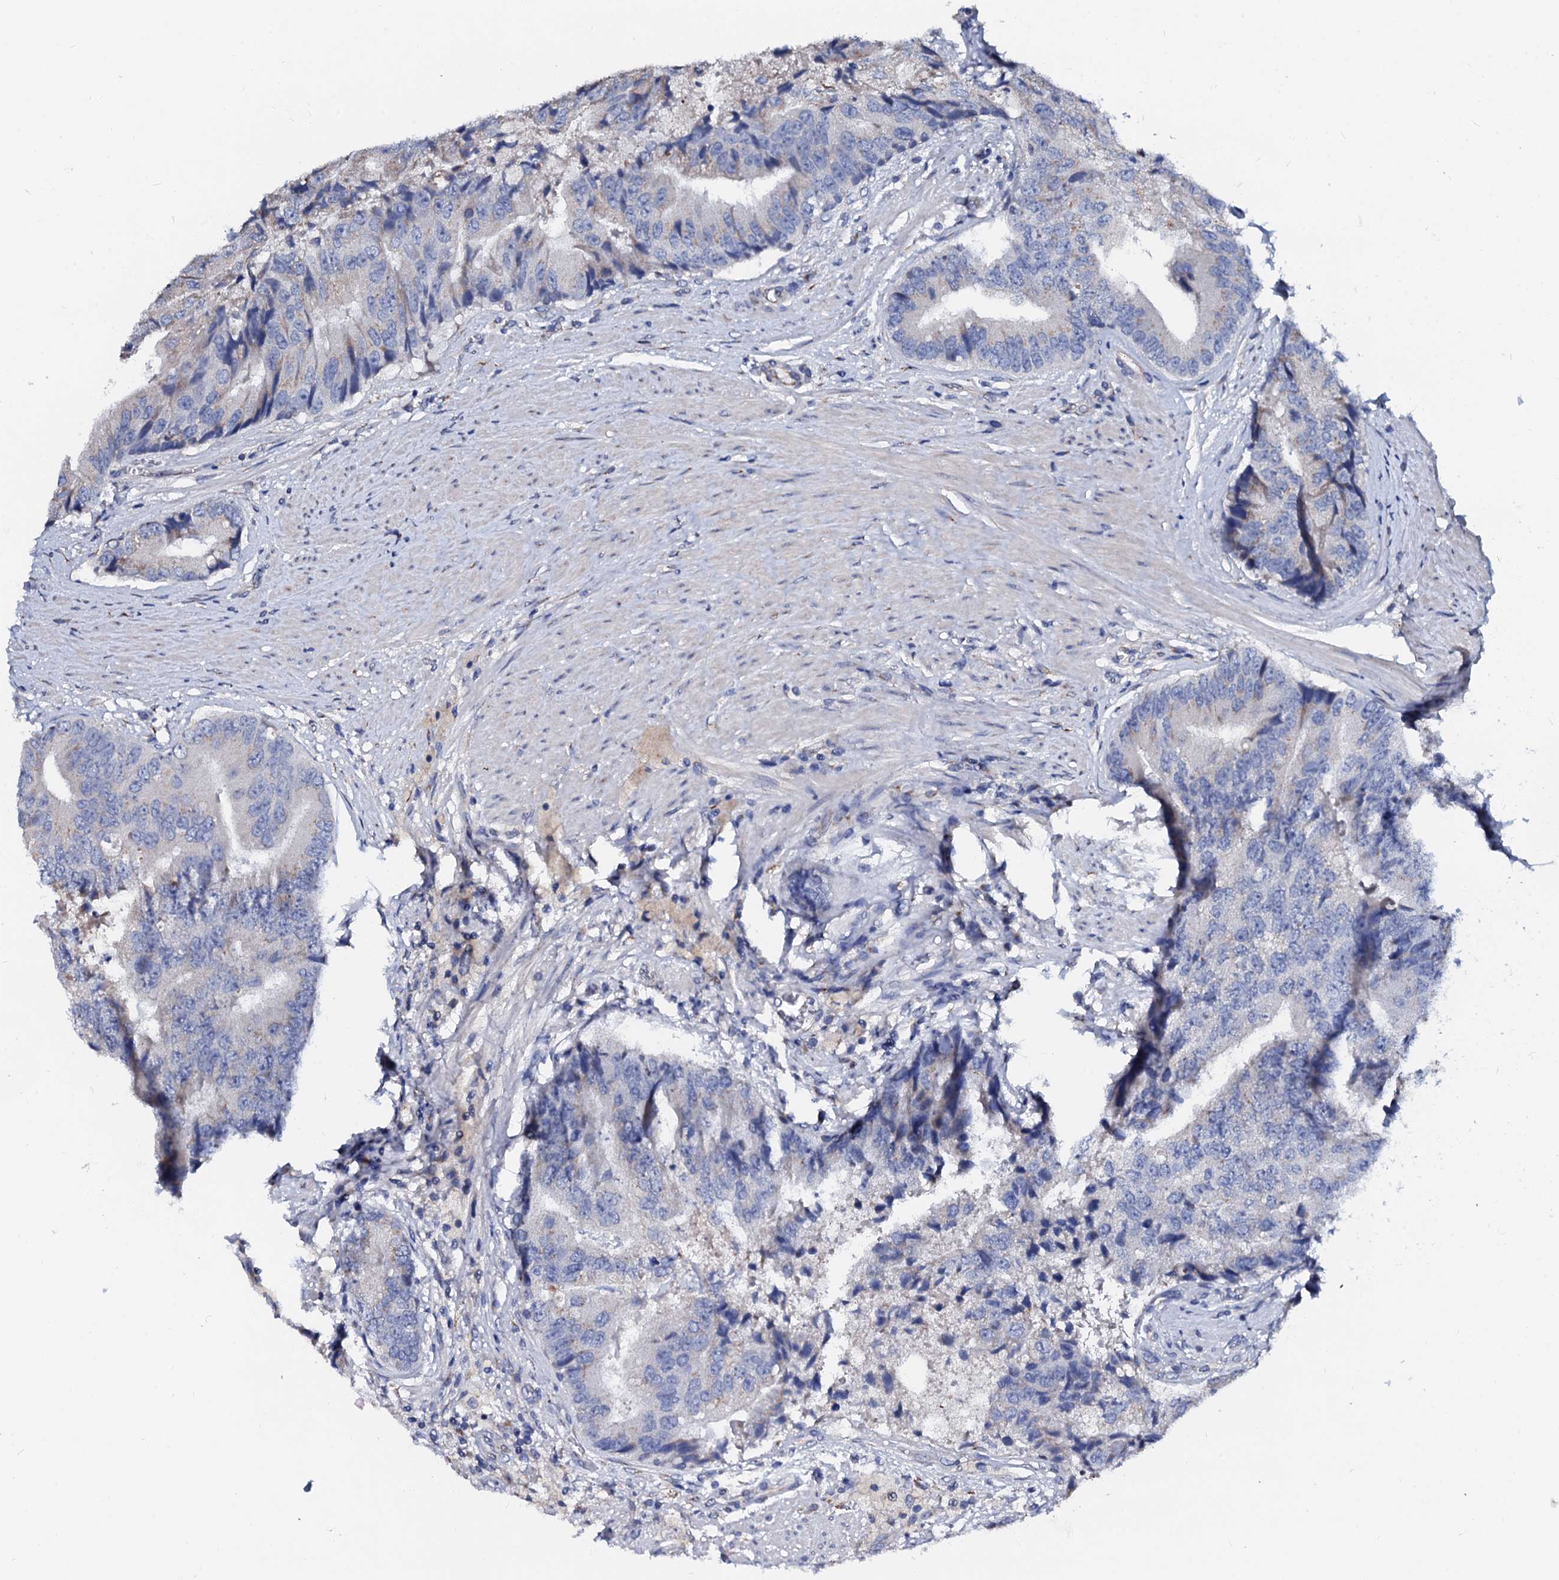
{"staining": {"intensity": "weak", "quantity": "<25%", "location": "cytoplasmic/membranous"}, "tissue": "prostate cancer", "cell_type": "Tumor cells", "image_type": "cancer", "snomed": [{"axis": "morphology", "description": "Adenocarcinoma, High grade"}, {"axis": "topography", "description": "Prostate"}], "caption": "This is an immunohistochemistry photomicrograph of human prostate cancer. There is no staining in tumor cells.", "gene": "AKAP3", "patient": {"sex": "male", "age": 70}}